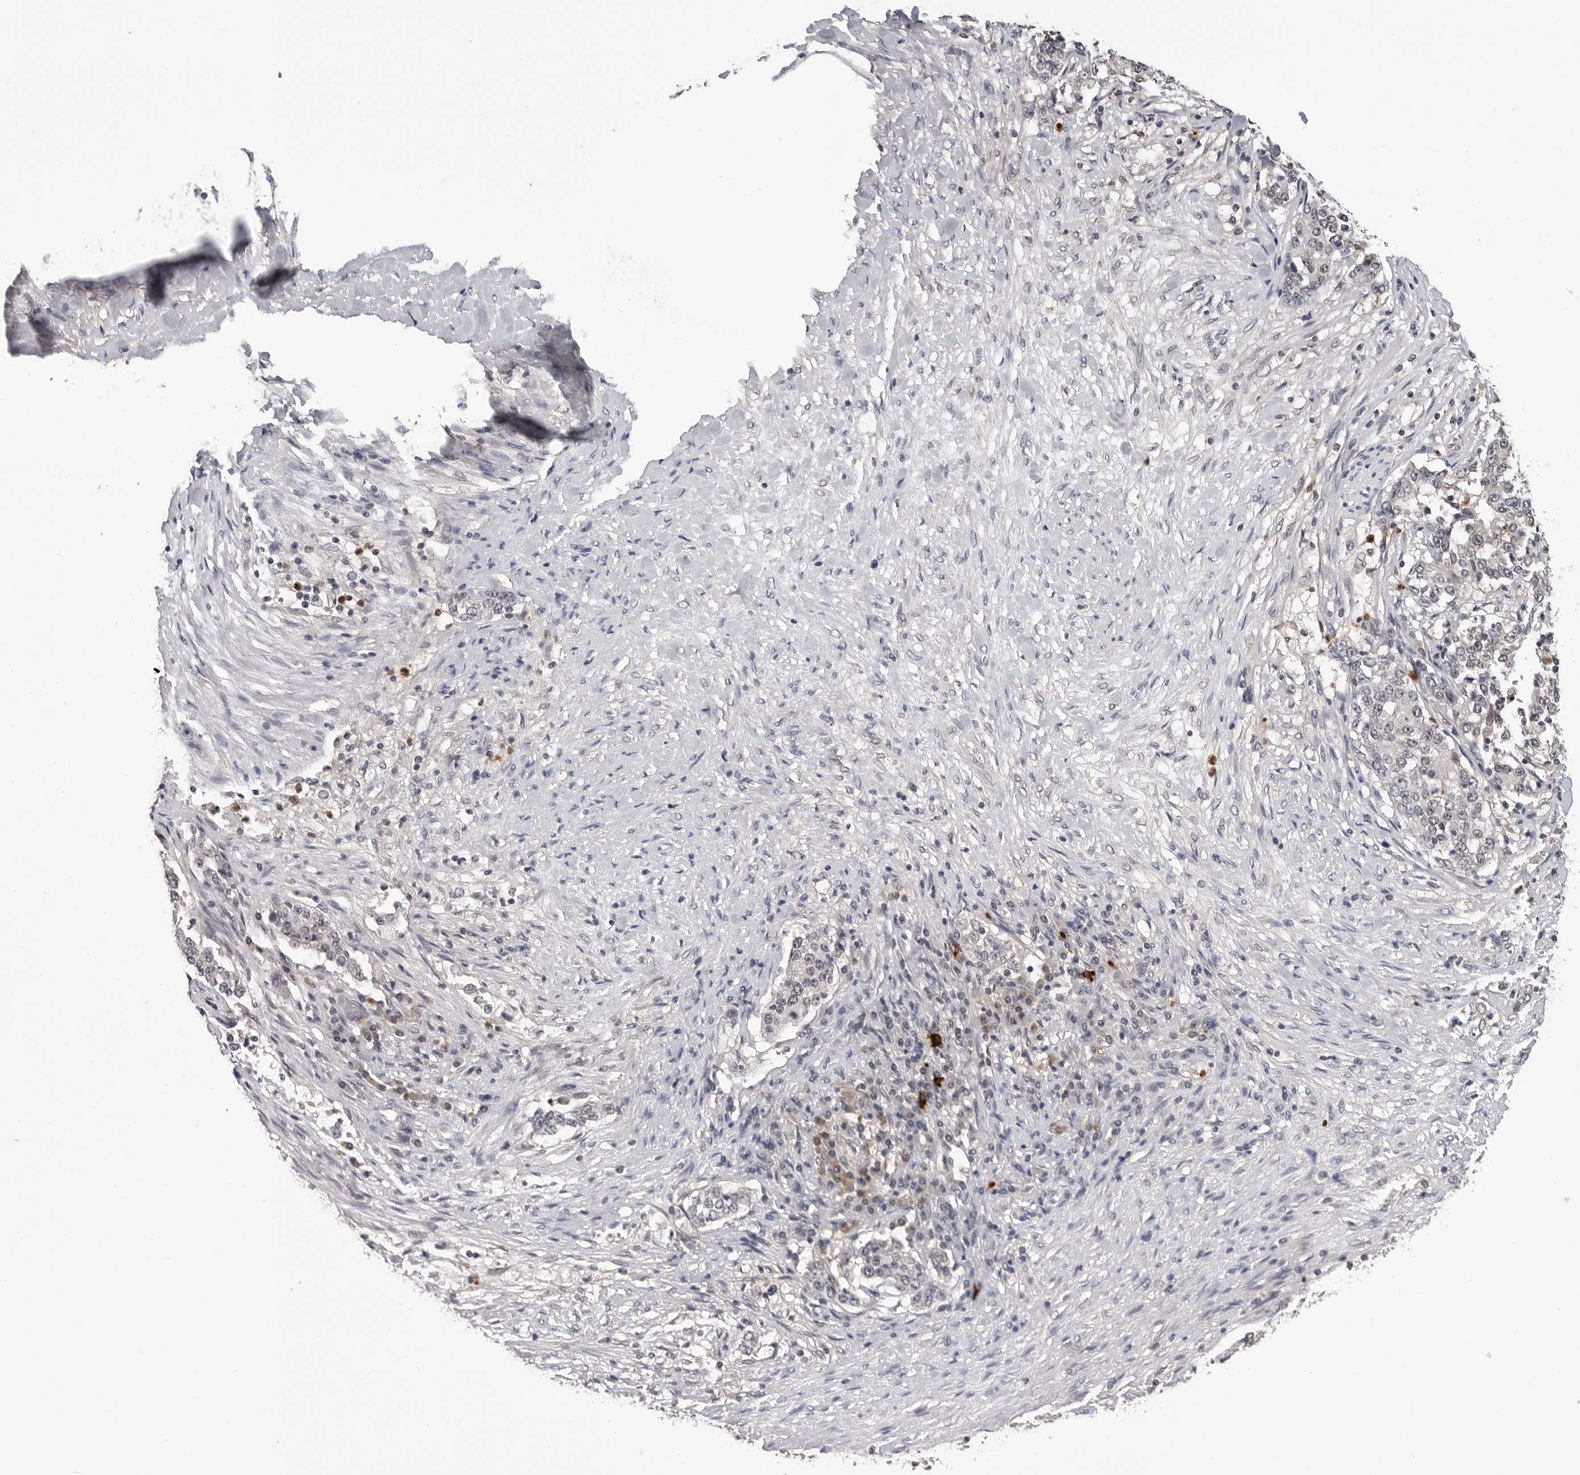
{"staining": {"intensity": "negative", "quantity": "none", "location": "none"}, "tissue": "stomach cancer", "cell_type": "Tumor cells", "image_type": "cancer", "snomed": [{"axis": "morphology", "description": "Adenocarcinoma, NOS"}, {"axis": "topography", "description": "Stomach"}], "caption": "Stomach adenocarcinoma was stained to show a protein in brown. There is no significant expression in tumor cells.", "gene": "TRMT13", "patient": {"sex": "male", "age": 59}}